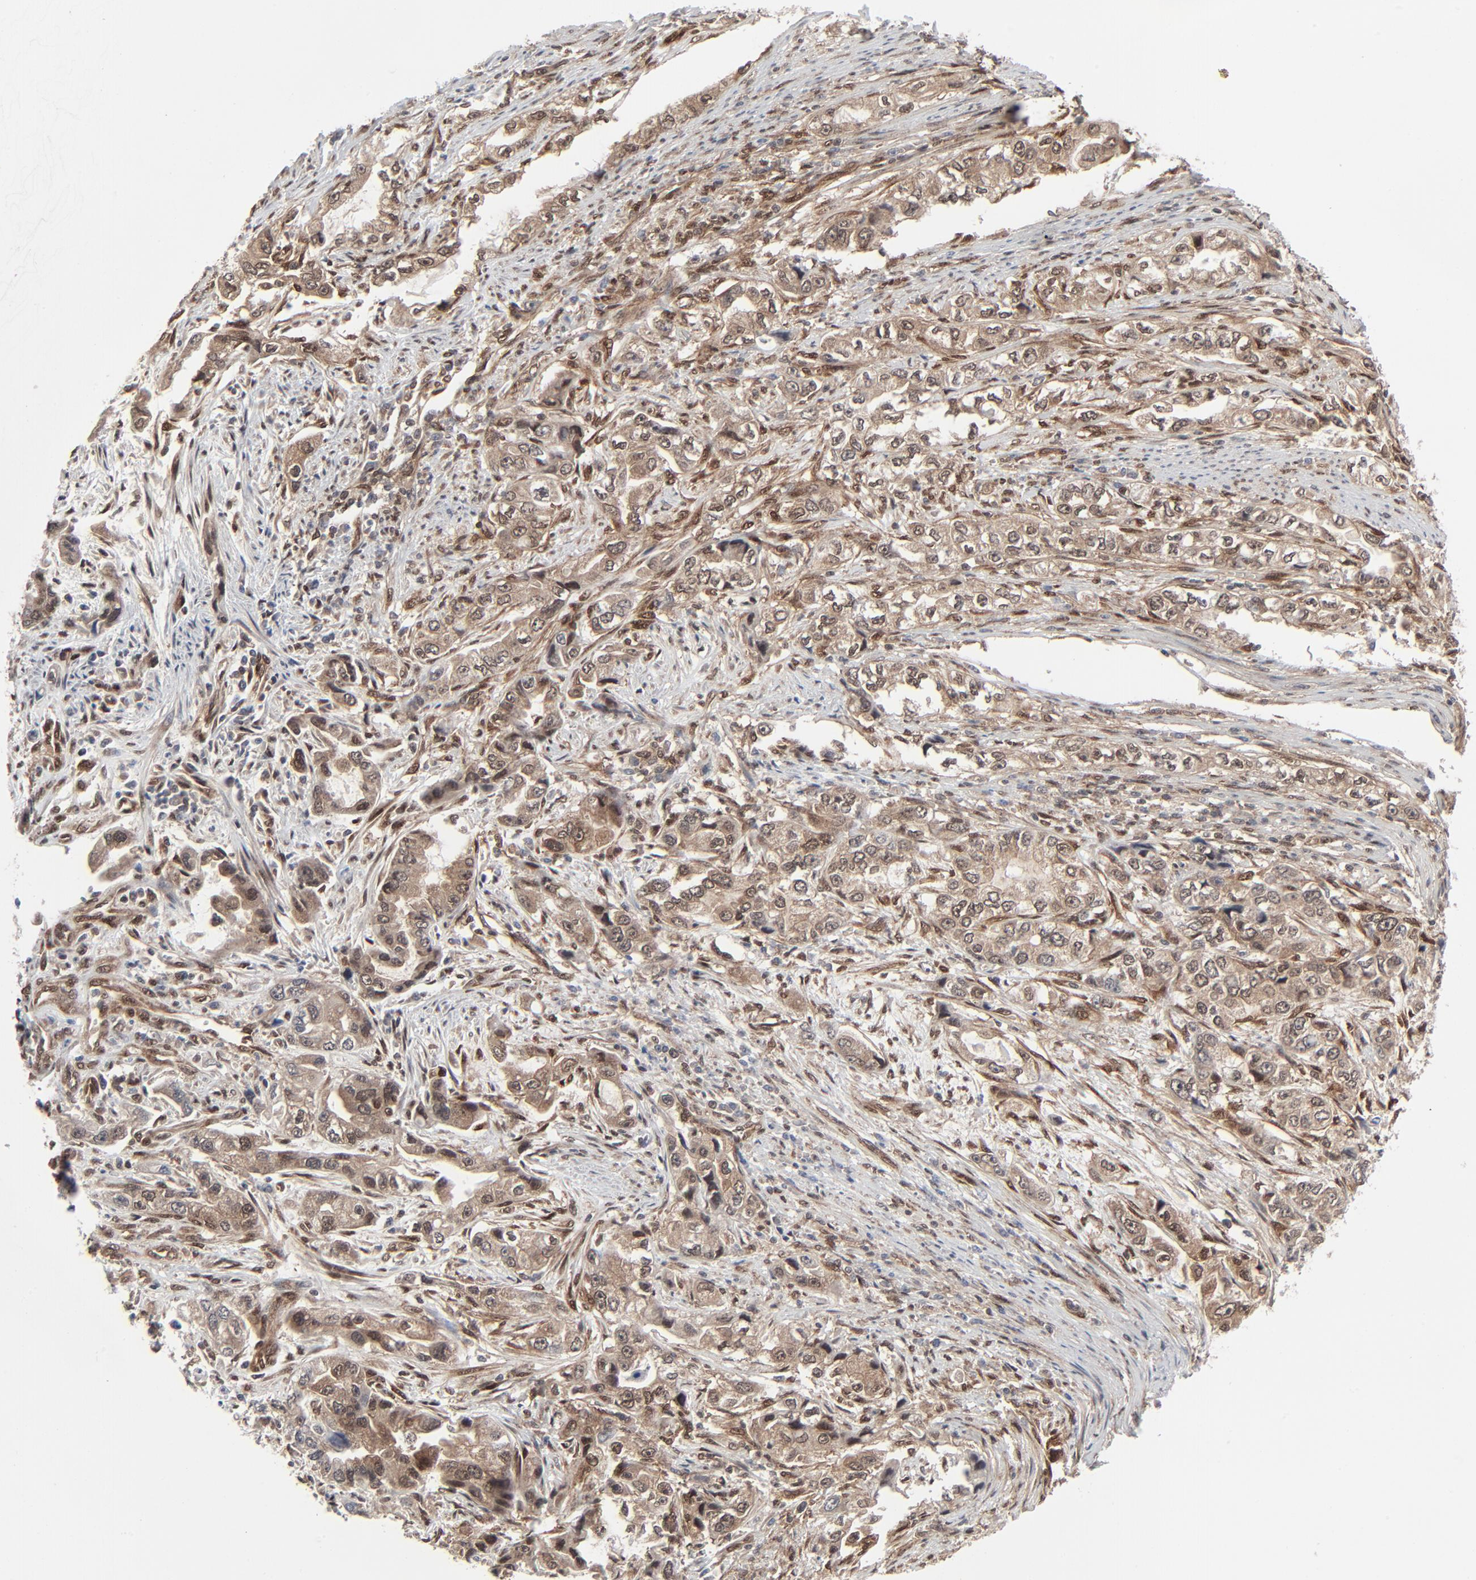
{"staining": {"intensity": "weak", "quantity": ">75%", "location": "cytoplasmic/membranous"}, "tissue": "stomach cancer", "cell_type": "Tumor cells", "image_type": "cancer", "snomed": [{"axis": "morphology", "description": "Adenocarcinoma, NOS"}, {"axis": "topography", "description": "Stomach, lower"}], "caption": "Immunohistochemical staining of human adenocarcinoma (stomach) exhibits low levels of weak cytoplasmic/membranous staining in about >75% of tumor cells. (Stains: DAB (3,3'-diaminobenzidine) in brown, nuclei in blue, Microscopy: brightfield microscopy at high magnification).", "gene": "AKT1", "patient": {"sex": "female", "age": 93}}